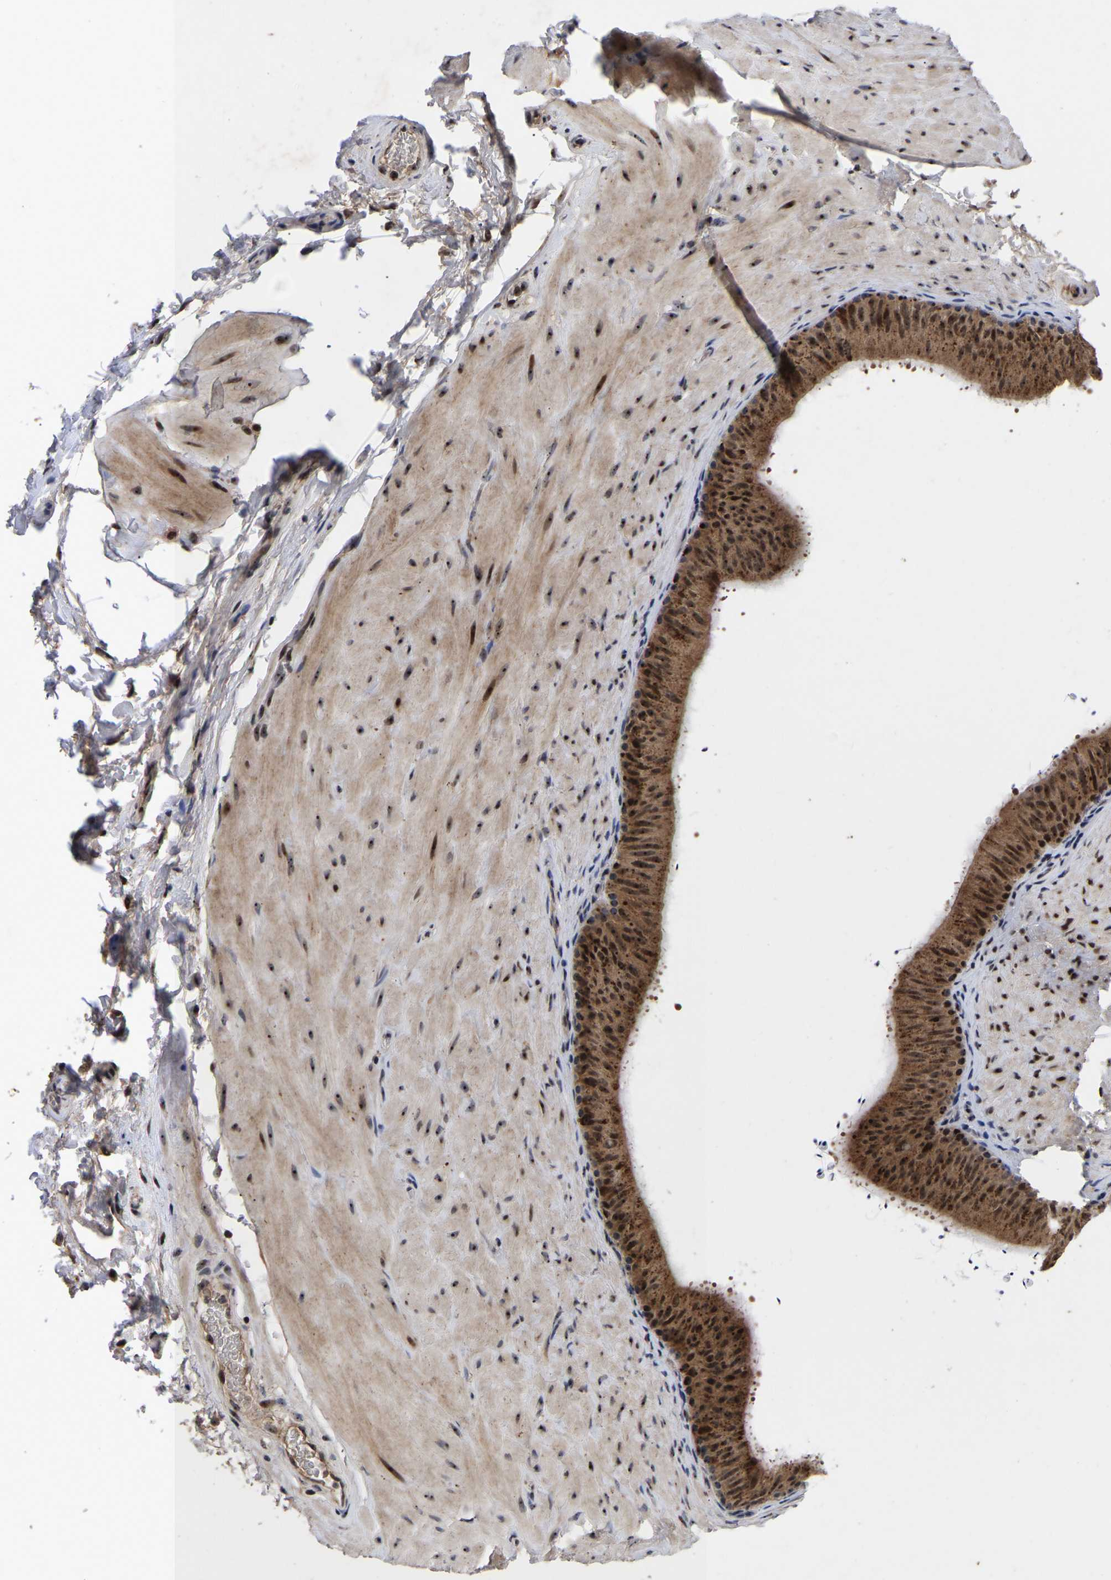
{"staining": {"intensity": "strong", "quantity": ">75%", "location": "cytoplasmic/membranous,nuclear"}, "tissue": "epididymis", "cell_type": "Glandular cells", "image_type": "normal", "snomed": [{"axis": "morphology", "description": "Normal tissue, NOS"}, {"axis": "topography", "description": "Epididymis"}], "caption": "Immunohistochemistry micrograph of normal epididymis: epididymis stained using immunohistochemistry displays high levels of strong protein expression localized specifically in the cytoplasmic/membranous,nuclear of glandular cells, appearing as a cytoplasmic/membranous,nuclear brown color.", "gene": "JUNB", "patient": {"sex": "male", "age": 34}}